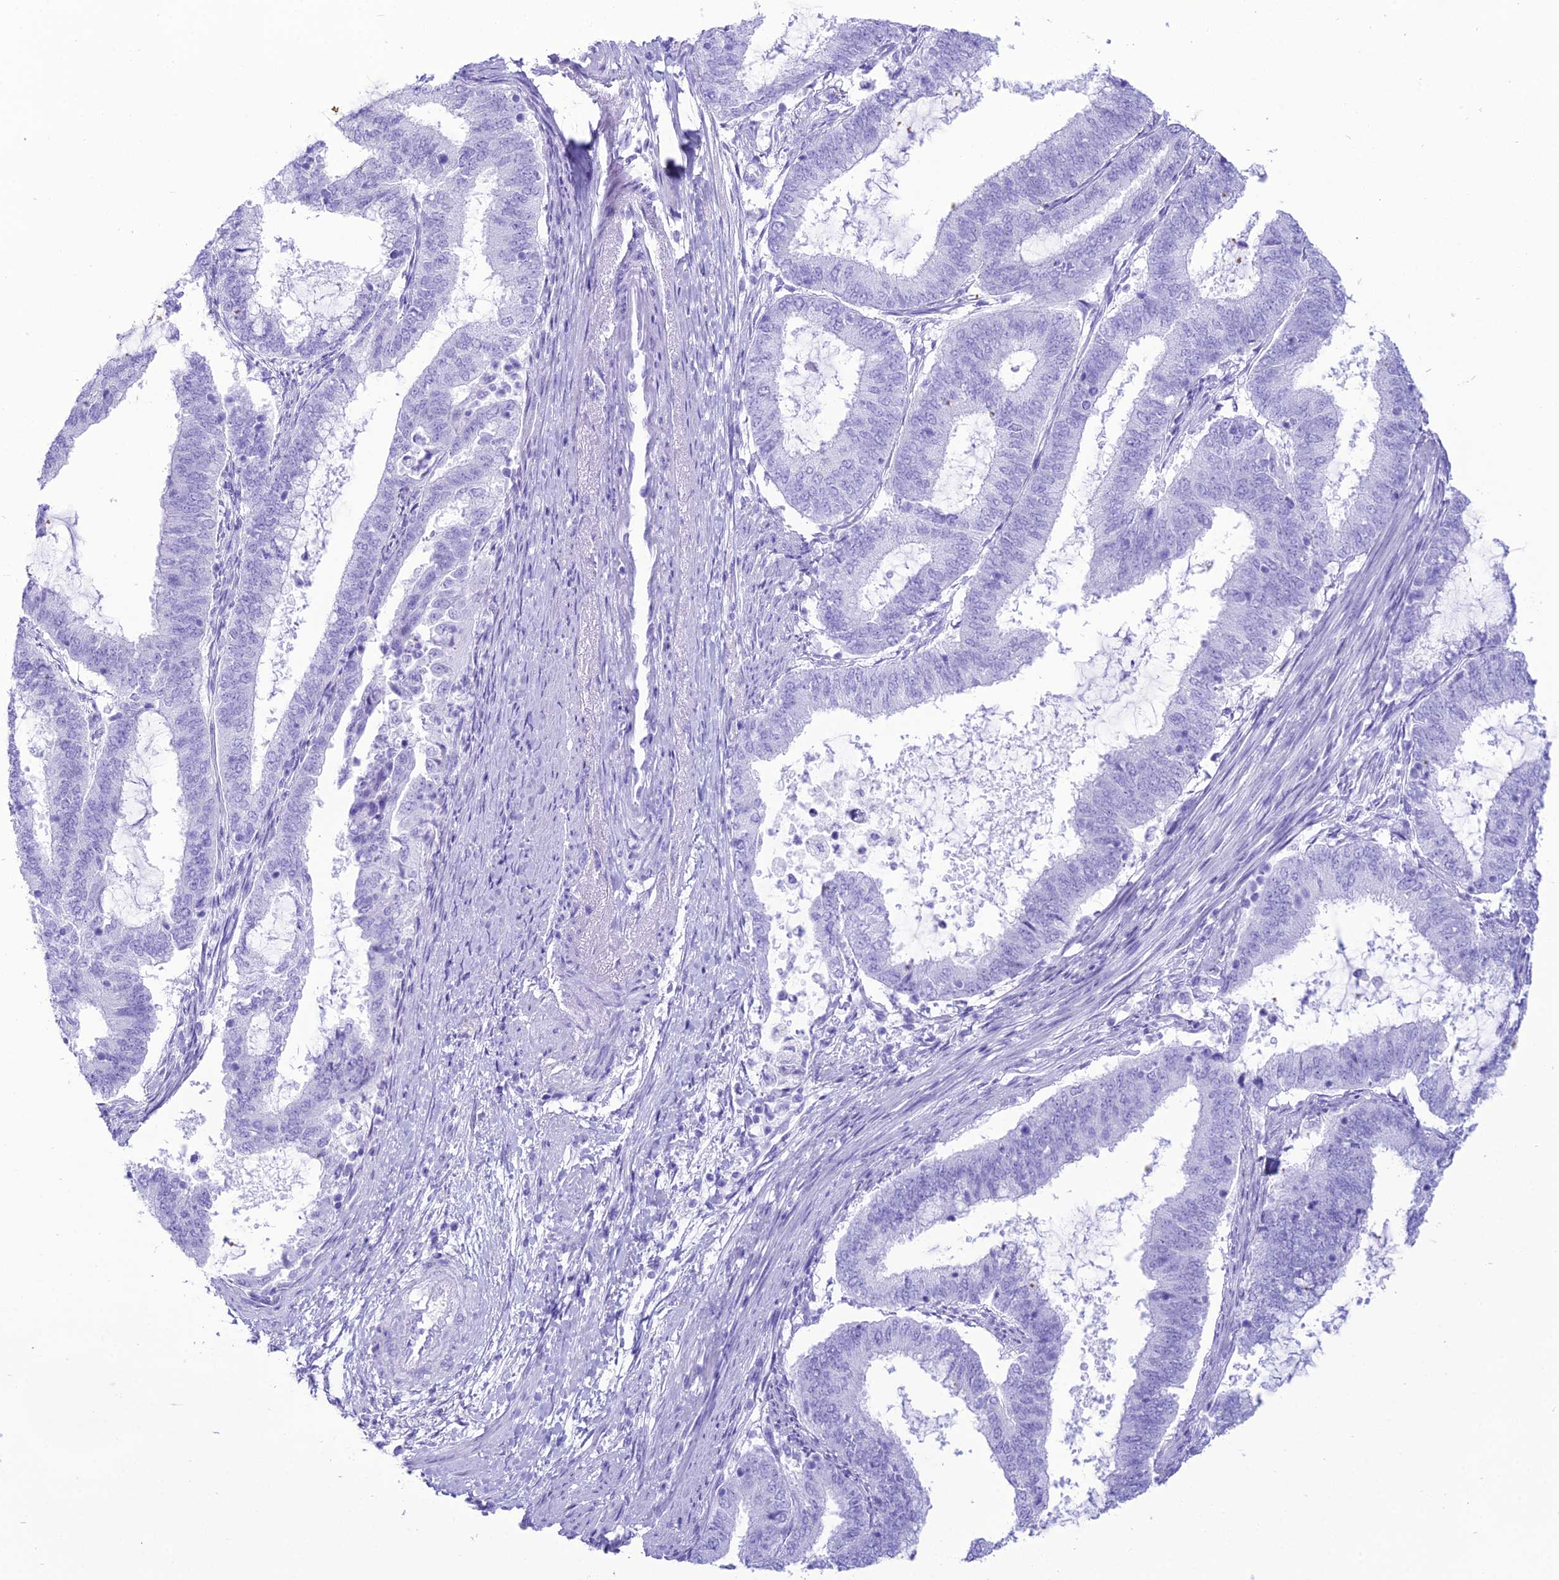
{"staining": {"intensity": "negative", "quantity": "none", "location": "none"}, "tissue": "endometrial cancer", "cell_type": "Tumor cells", "image_type": "cancer", "snomed": [{"axis": "morphology", "description": "Adenocarcinoma, NOS"}, {"axis": "topography", "description": "Endometrium"}], "caption": "Immunohistochemistry (IHC) image of endometrial cancer stained for a protein (brown), which exhibits no expression in tumor cells.", "gene": "PNMA5", "patient": {"sex": "female", "age": 51}}